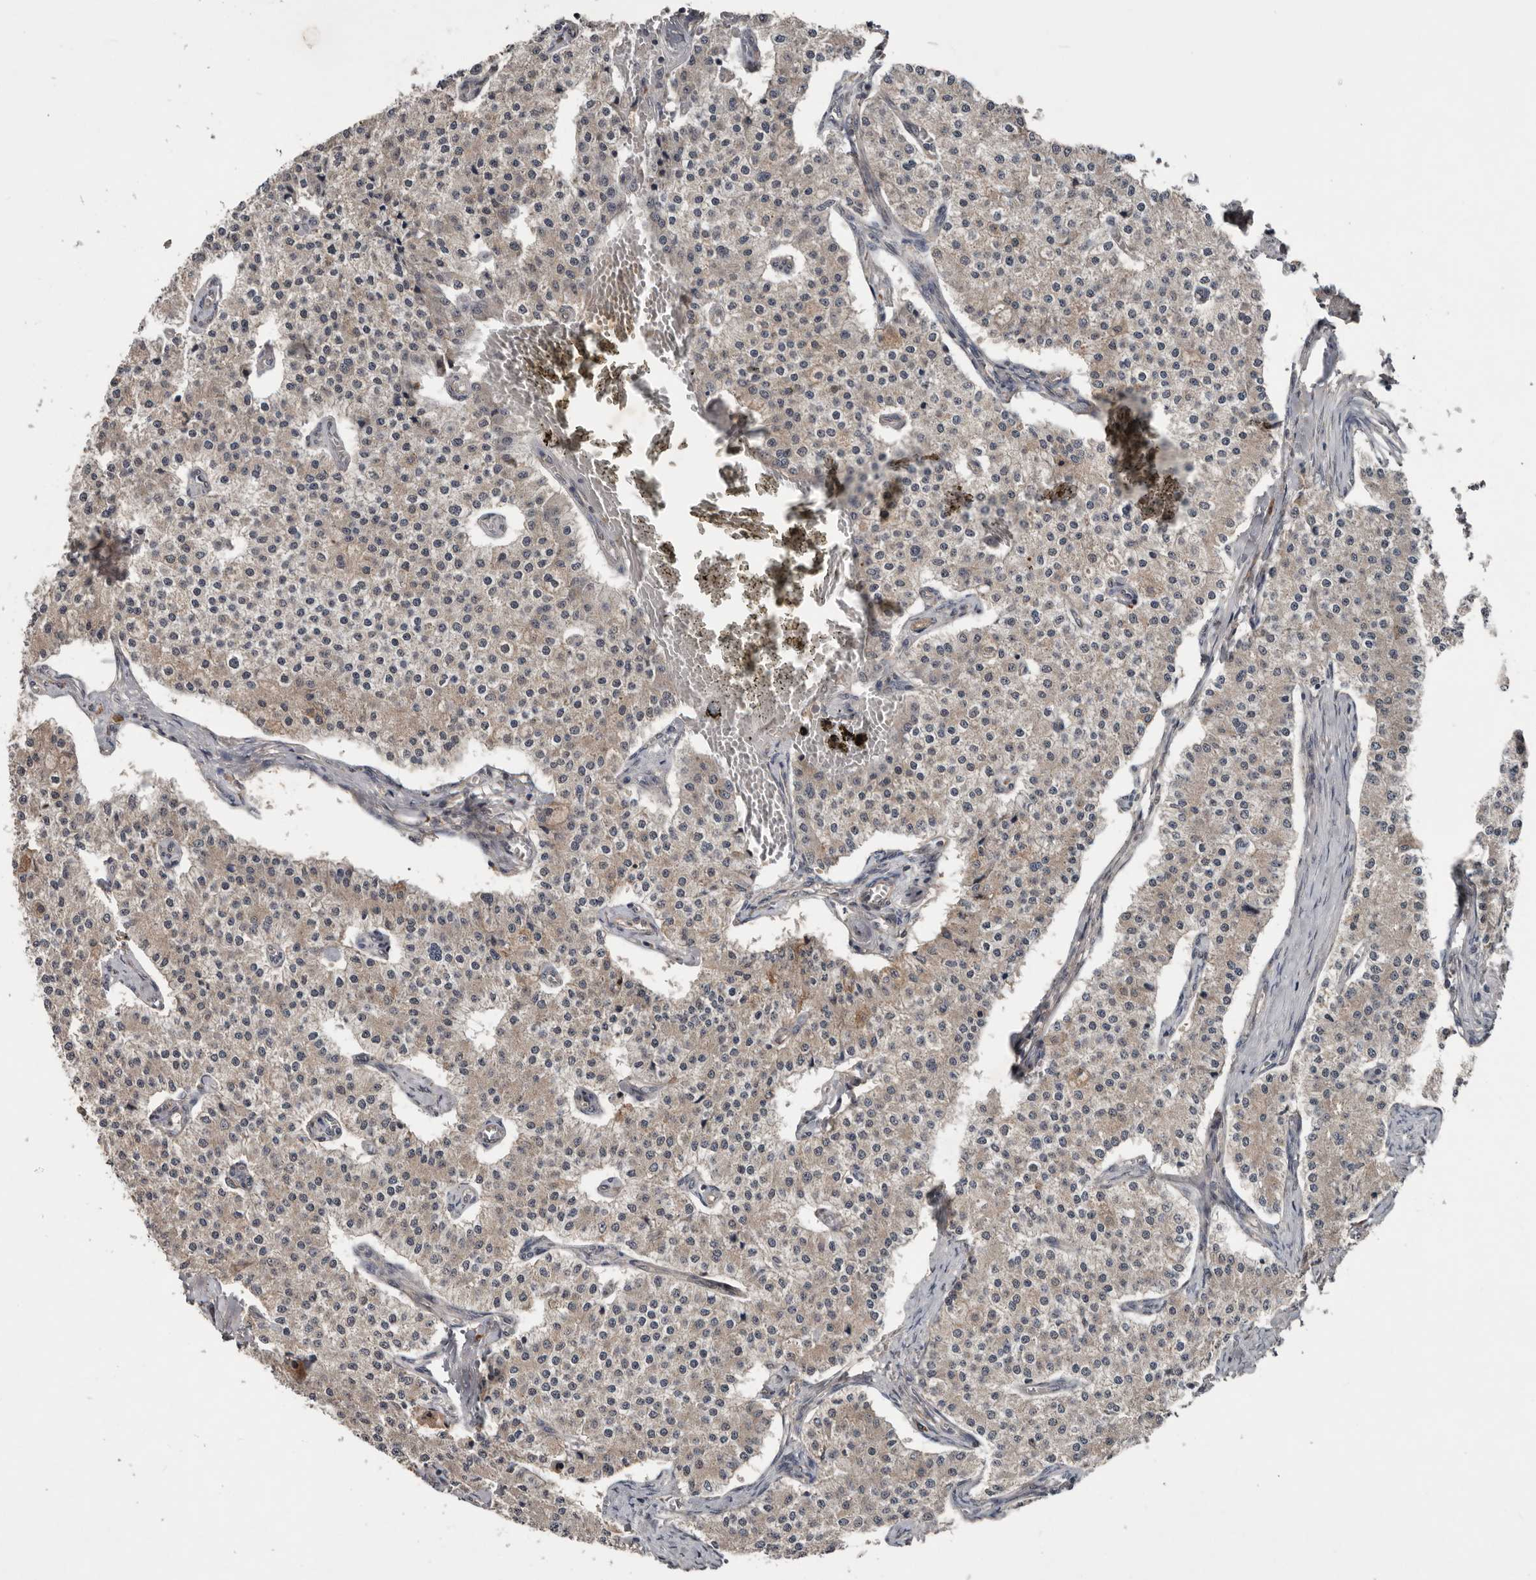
{"staining": {"intensity": "weak", "quantity": "25%-75%", "location": "cytoplasmic/membranous"}, "tissue": "carcinoid", "cell_type": "Tumor cells", "image_type": "cancer", "snomed": [{"axis": "morphology", "description": "Carcinoid, malignant, NOS"}, {"axis": "topography", "description": "Colon"}], "caption": "Approximately 25%-75% of tumor cells in carcinoid (malignant) demonstrate weak cytoplasmic/membranous protein staining as visualized by brown immunohistochemical staining.", "gene": "DNAJB4", "patient": {"sex": "female", "age": 52}}